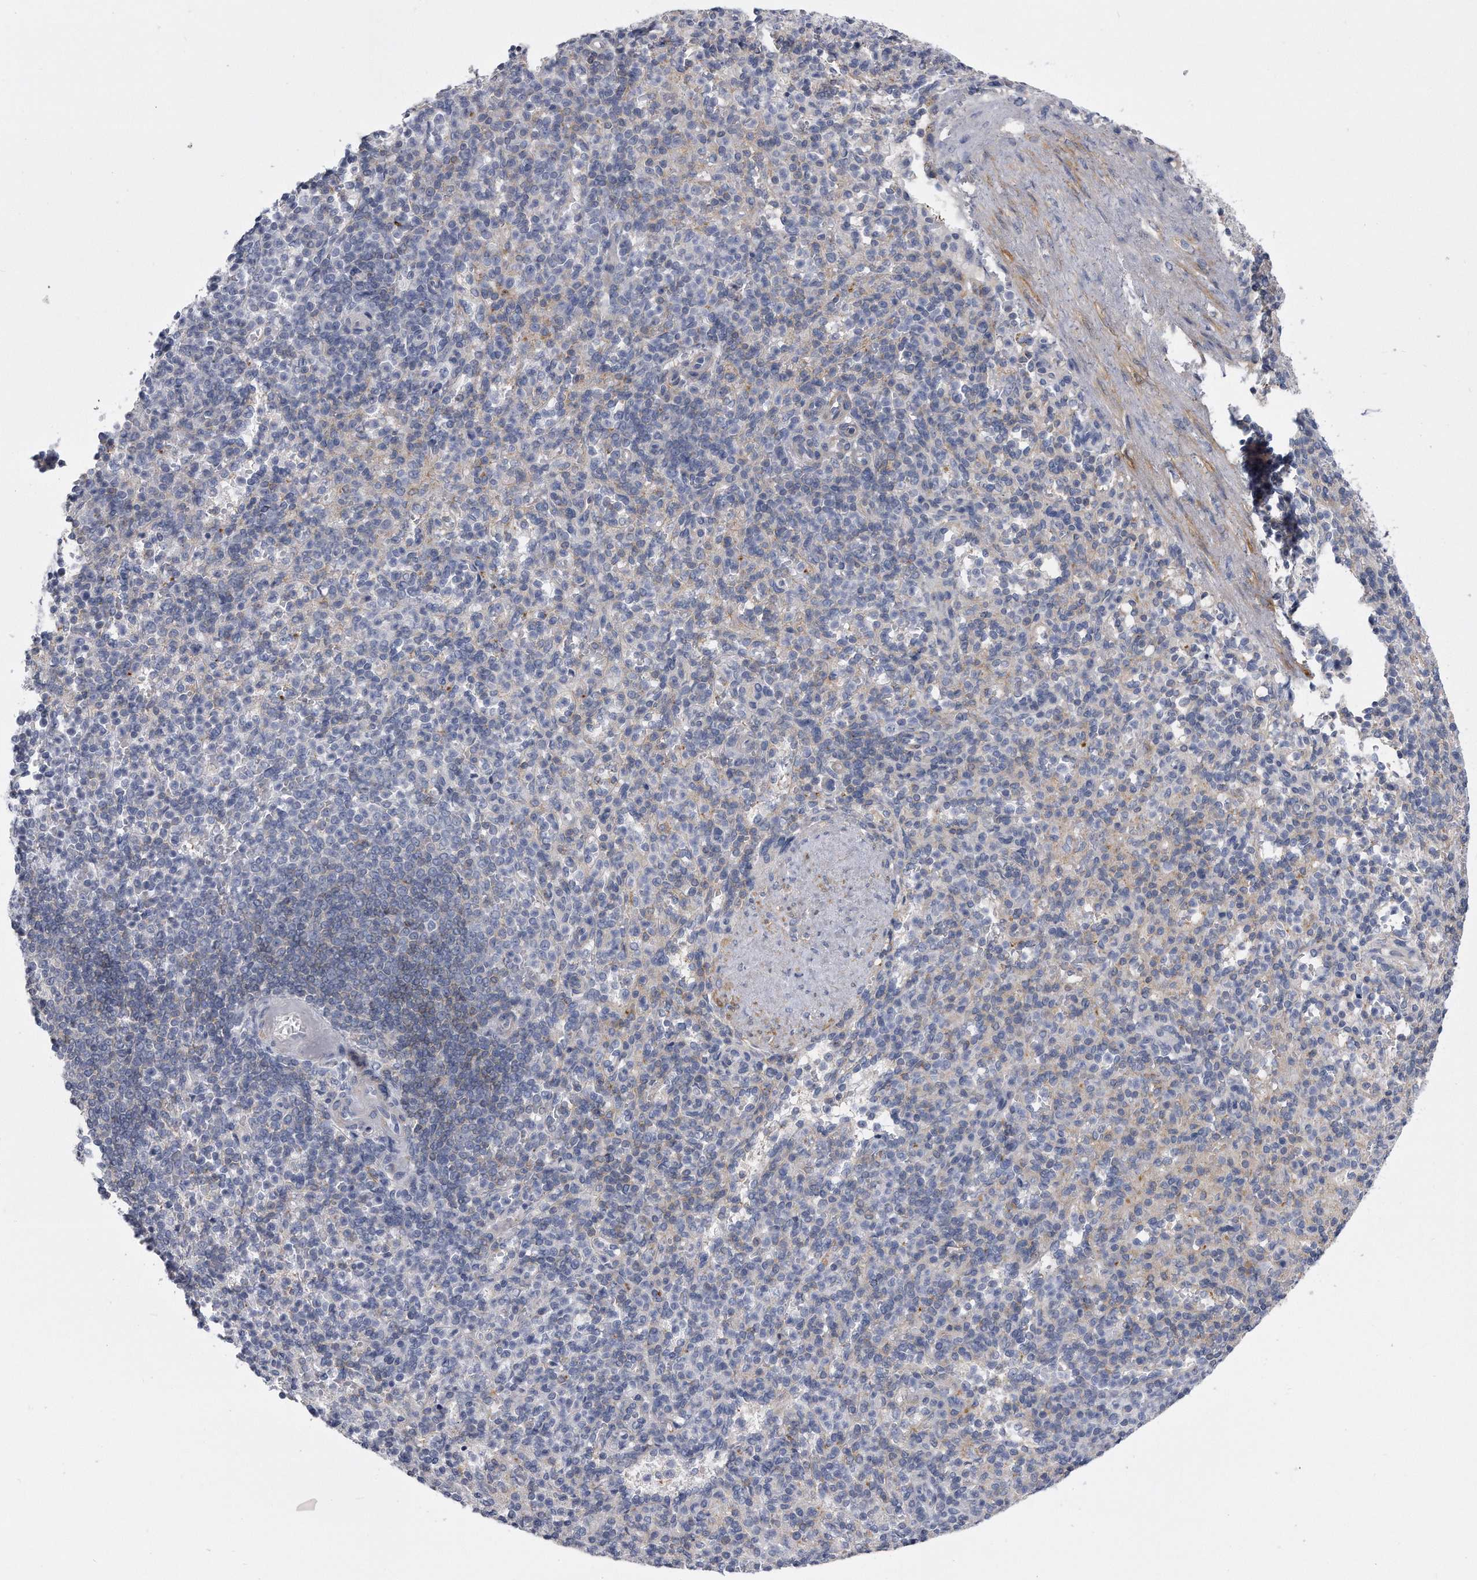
{"staining": {"intensity": "negative", "quantity": "none", "location": "none"}, "tissue": "spleen", "cell_type": "Cells in red pulp", "image_type": "normal", "snomed": [{"axis": "morphology", "description": "Normal tissue, NOS"}, {"axis": "topography", "description": "Spleen"}], "caption": "This is an immunohistochemistry (IHC) photomicrograph of benign human spleen. There is no expression in cells in red pulp.", "gene": "PYGB", "patient": {"sex": "female", "age": 74}}